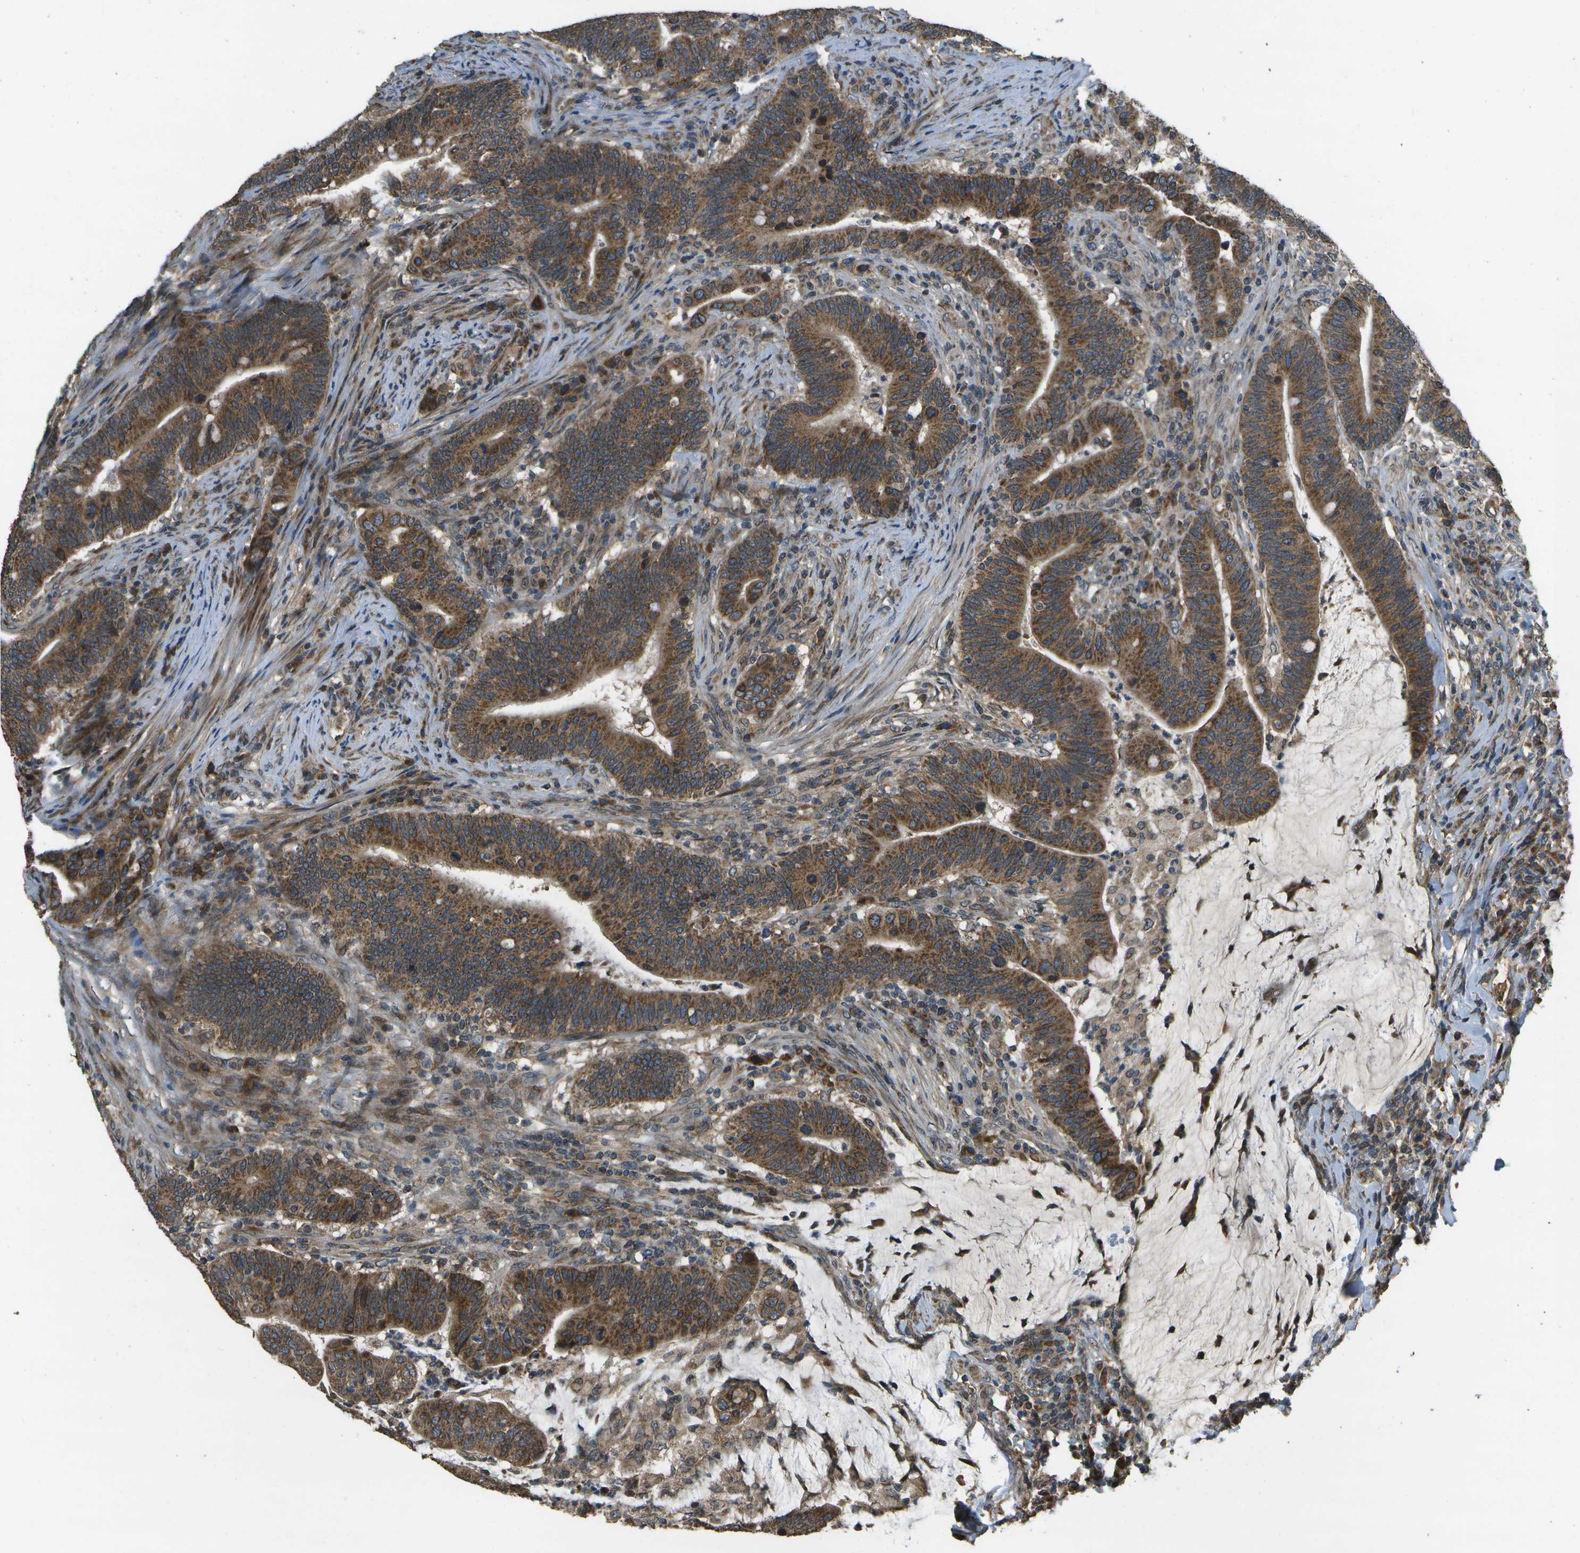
{"staining": {"intensity": "moderate", "quantity": ">75%", "location": "cytoplasmic/membranous"}, "tissue": "colorectal cancer", "cell_type": "Tumor cells", "image_type": "cancer", "snomed": [{"axis": "morphology", "description": "Normal tissue, NOS"}, {"axis": "morphology", "description": "Adenocarcinoma, NOS"}, {"axis": "topography", "description": "Colon"}], "caption": "Colorectal cancer stained with a brown dye displays moderate cytoplasmic/membranous positive staining in about >75% of tumor cells.", "gene": "HFE", "patient": {"sex": "female", "age": 66}}